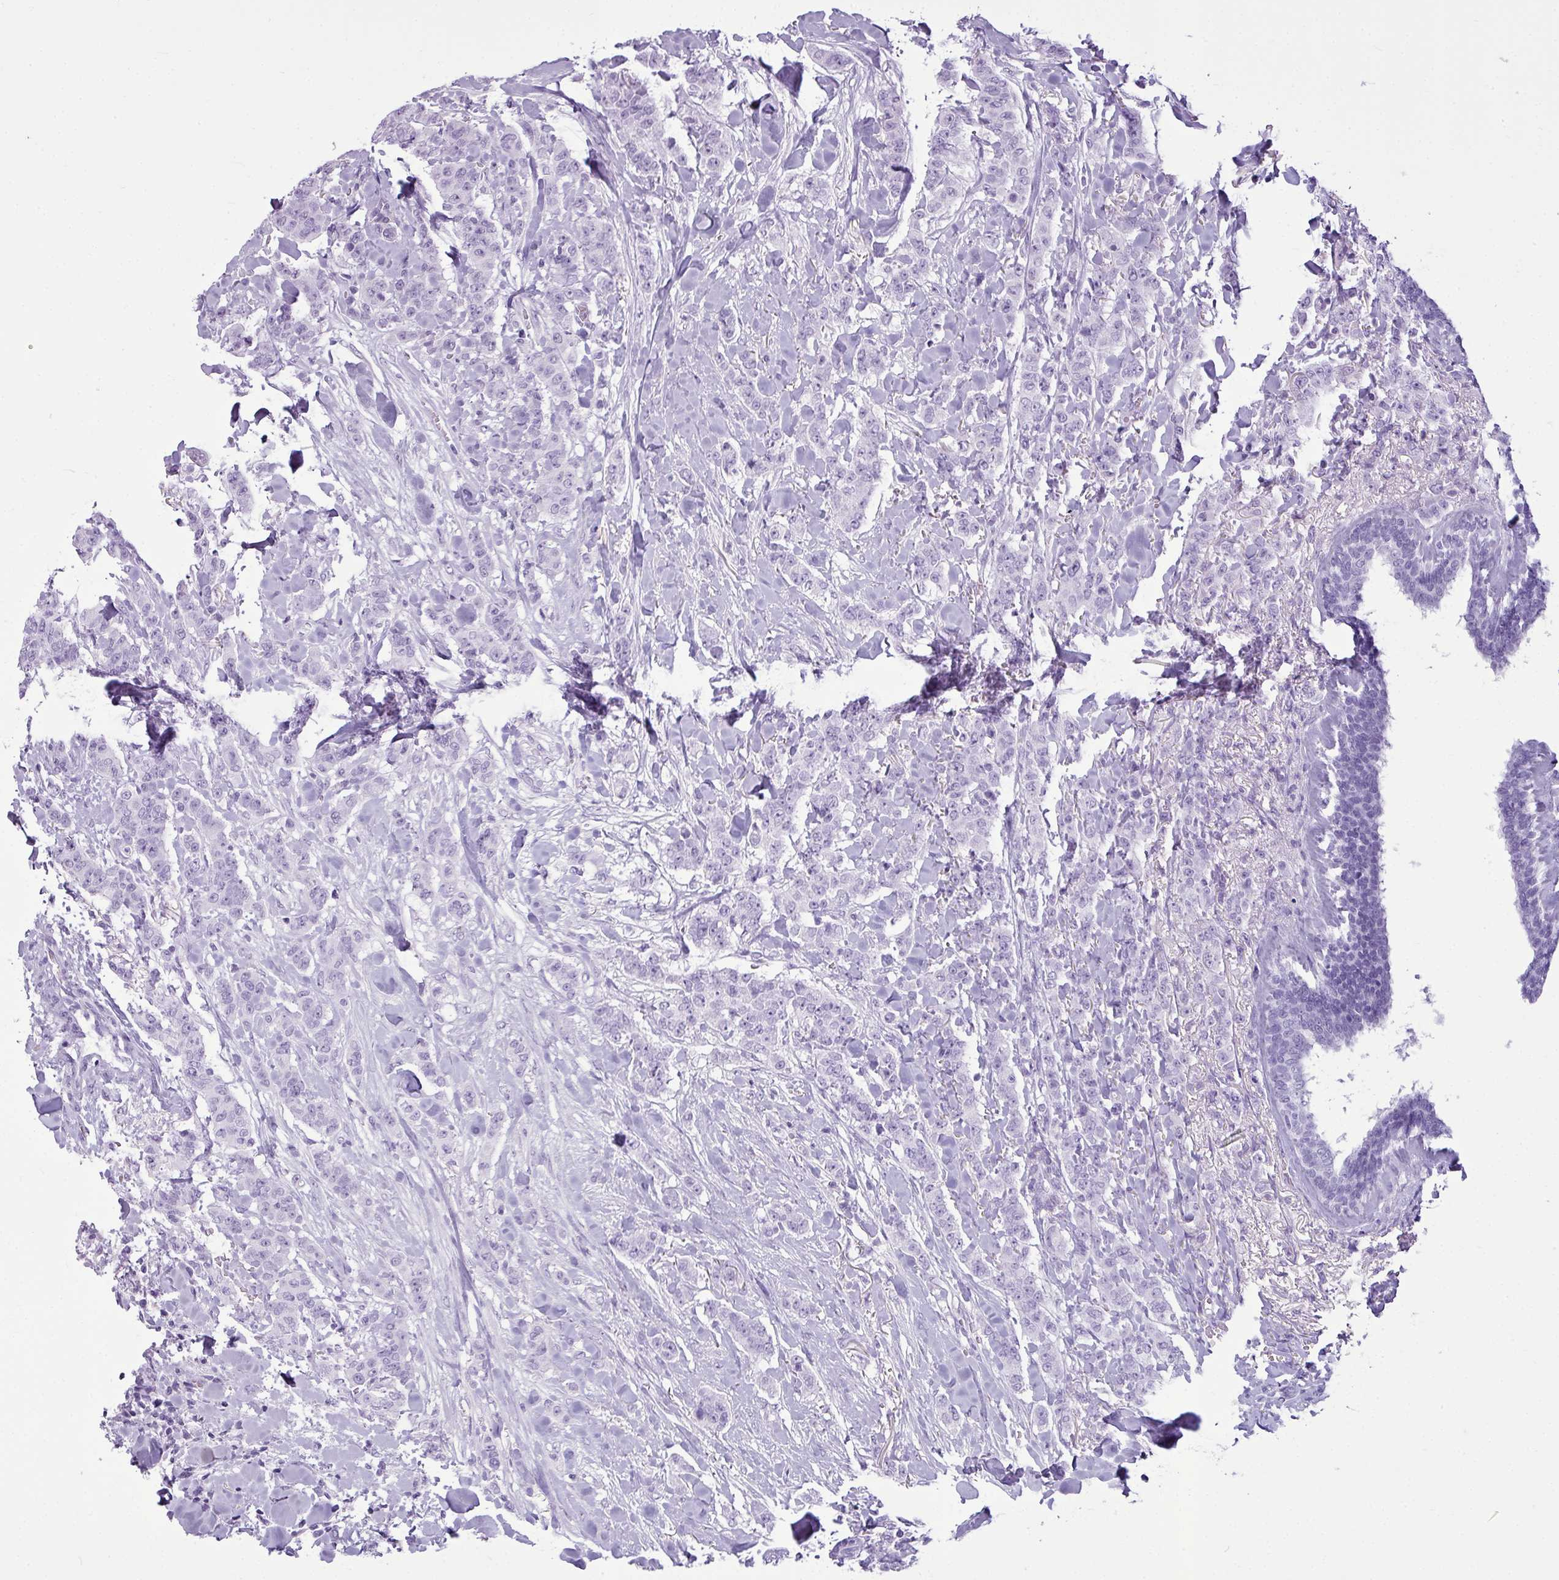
{"staining": {"intensity": "negative", "quantity": "none", "location": "none"}, "tissue": "breast cancer", "cell_type": "Tumor cells", "image_type": "cancer", "snomed": [{"axis": "morphology", "description": "Duct carcinoma"}, {"axis": "topography", "description": "Breast"}], "caption": "High power microscopy histopathology image of an immunohistochemistry micrograph of breast cancer, revealing no significant positivity in tumor cells.", "gene": "AMY1B", "patient": {"sex": "female", "age": 40}}